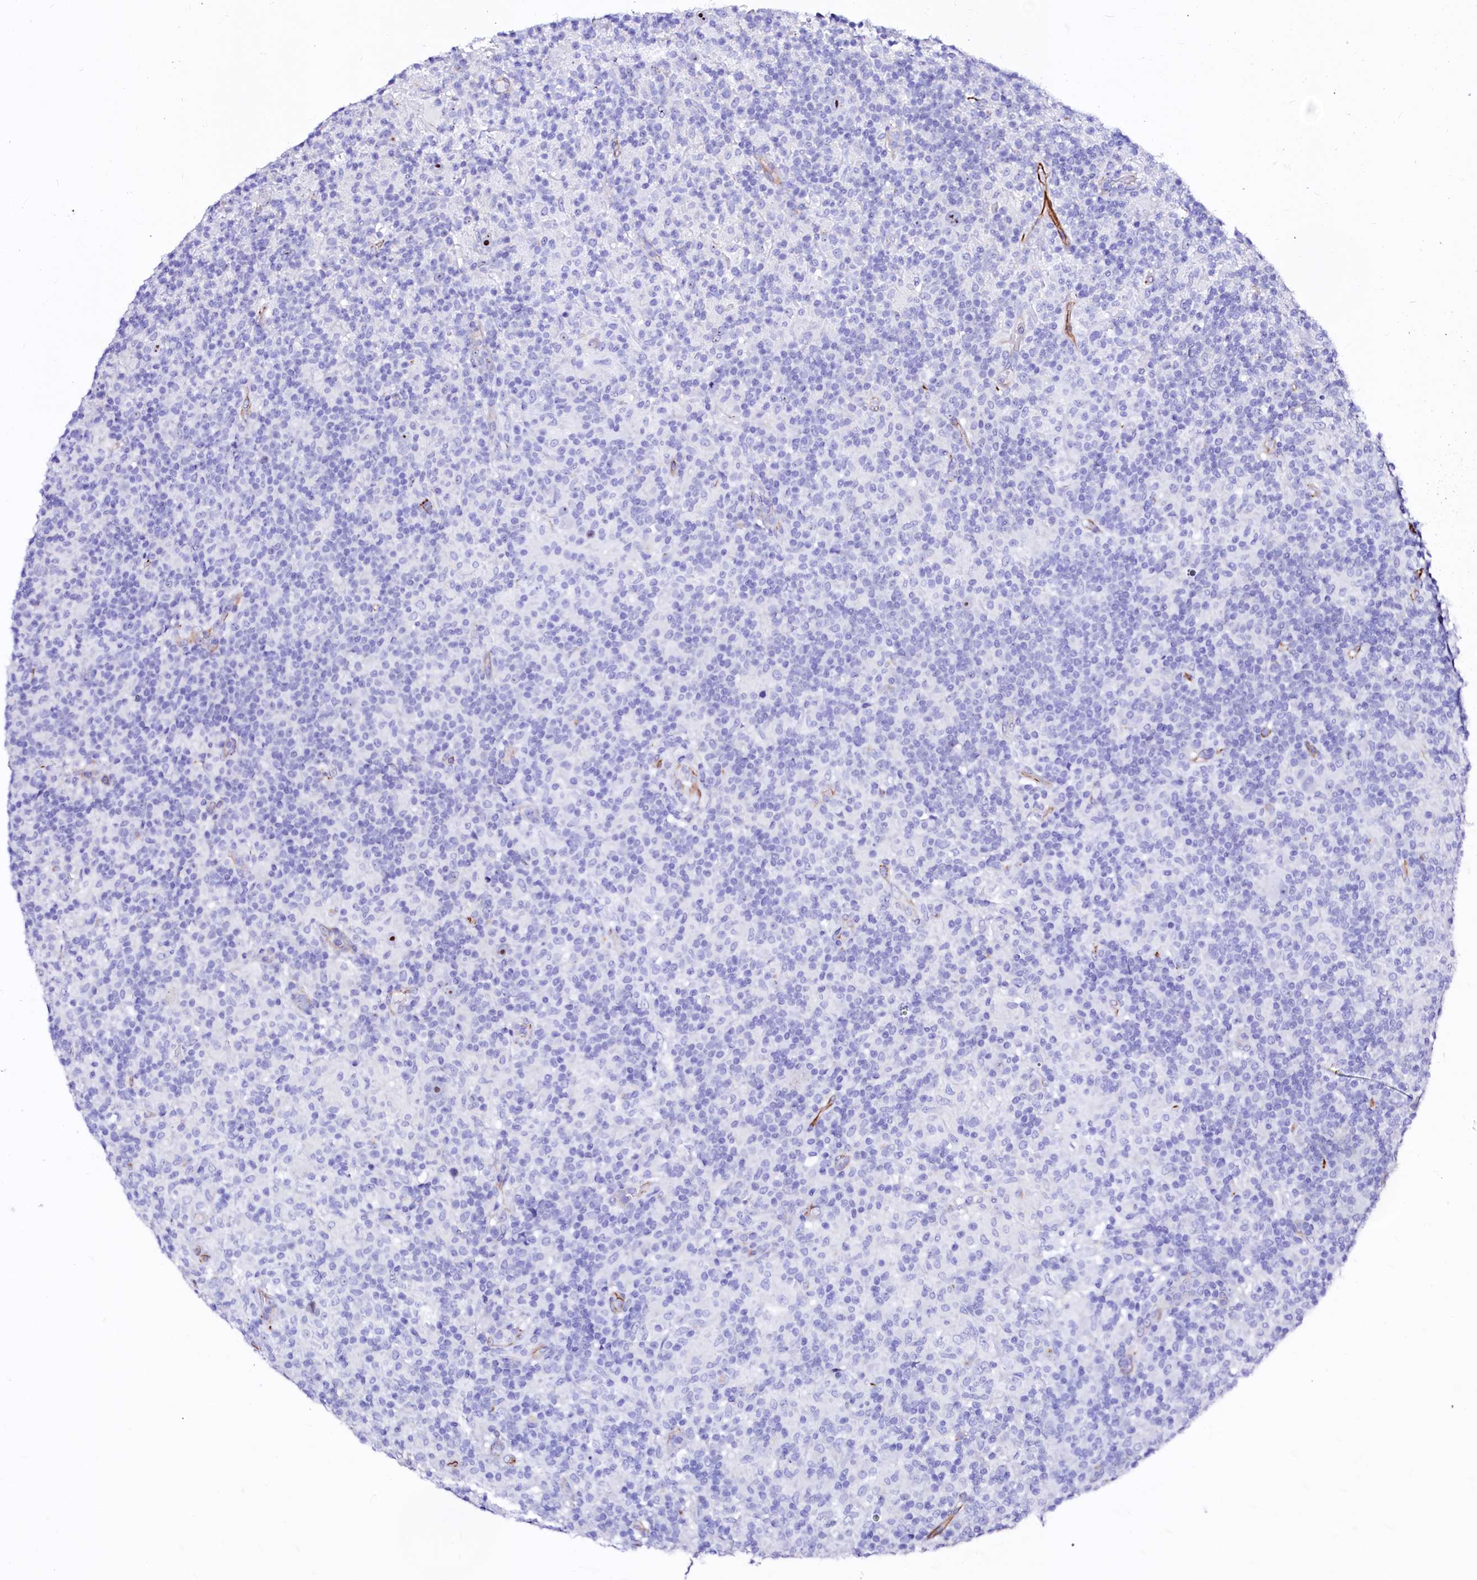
{"staining": {"intensity": "negative", "quantity": "none", "location": "none"}, "tissue": "lymphoma", "cell_type": "Tumor cells", "image_type": "cancer", "snomed": [{"axis": "morphology", "description": "Hodgkin's disease, NOS"}, {"axis": "topography", "description": "Lymph node"}], "caption": "Immunohistochemistry (IHC) of lymphoma exhibits no expression in tumor cells. Brightfield microscopy of IHC stained with DAB (3,3'-diaminobenzidine) (brown) and hematoxylin (blue), captured at high magnification.", "gene": "SFR1", "patient": {"sex": "male", "age": 70}}